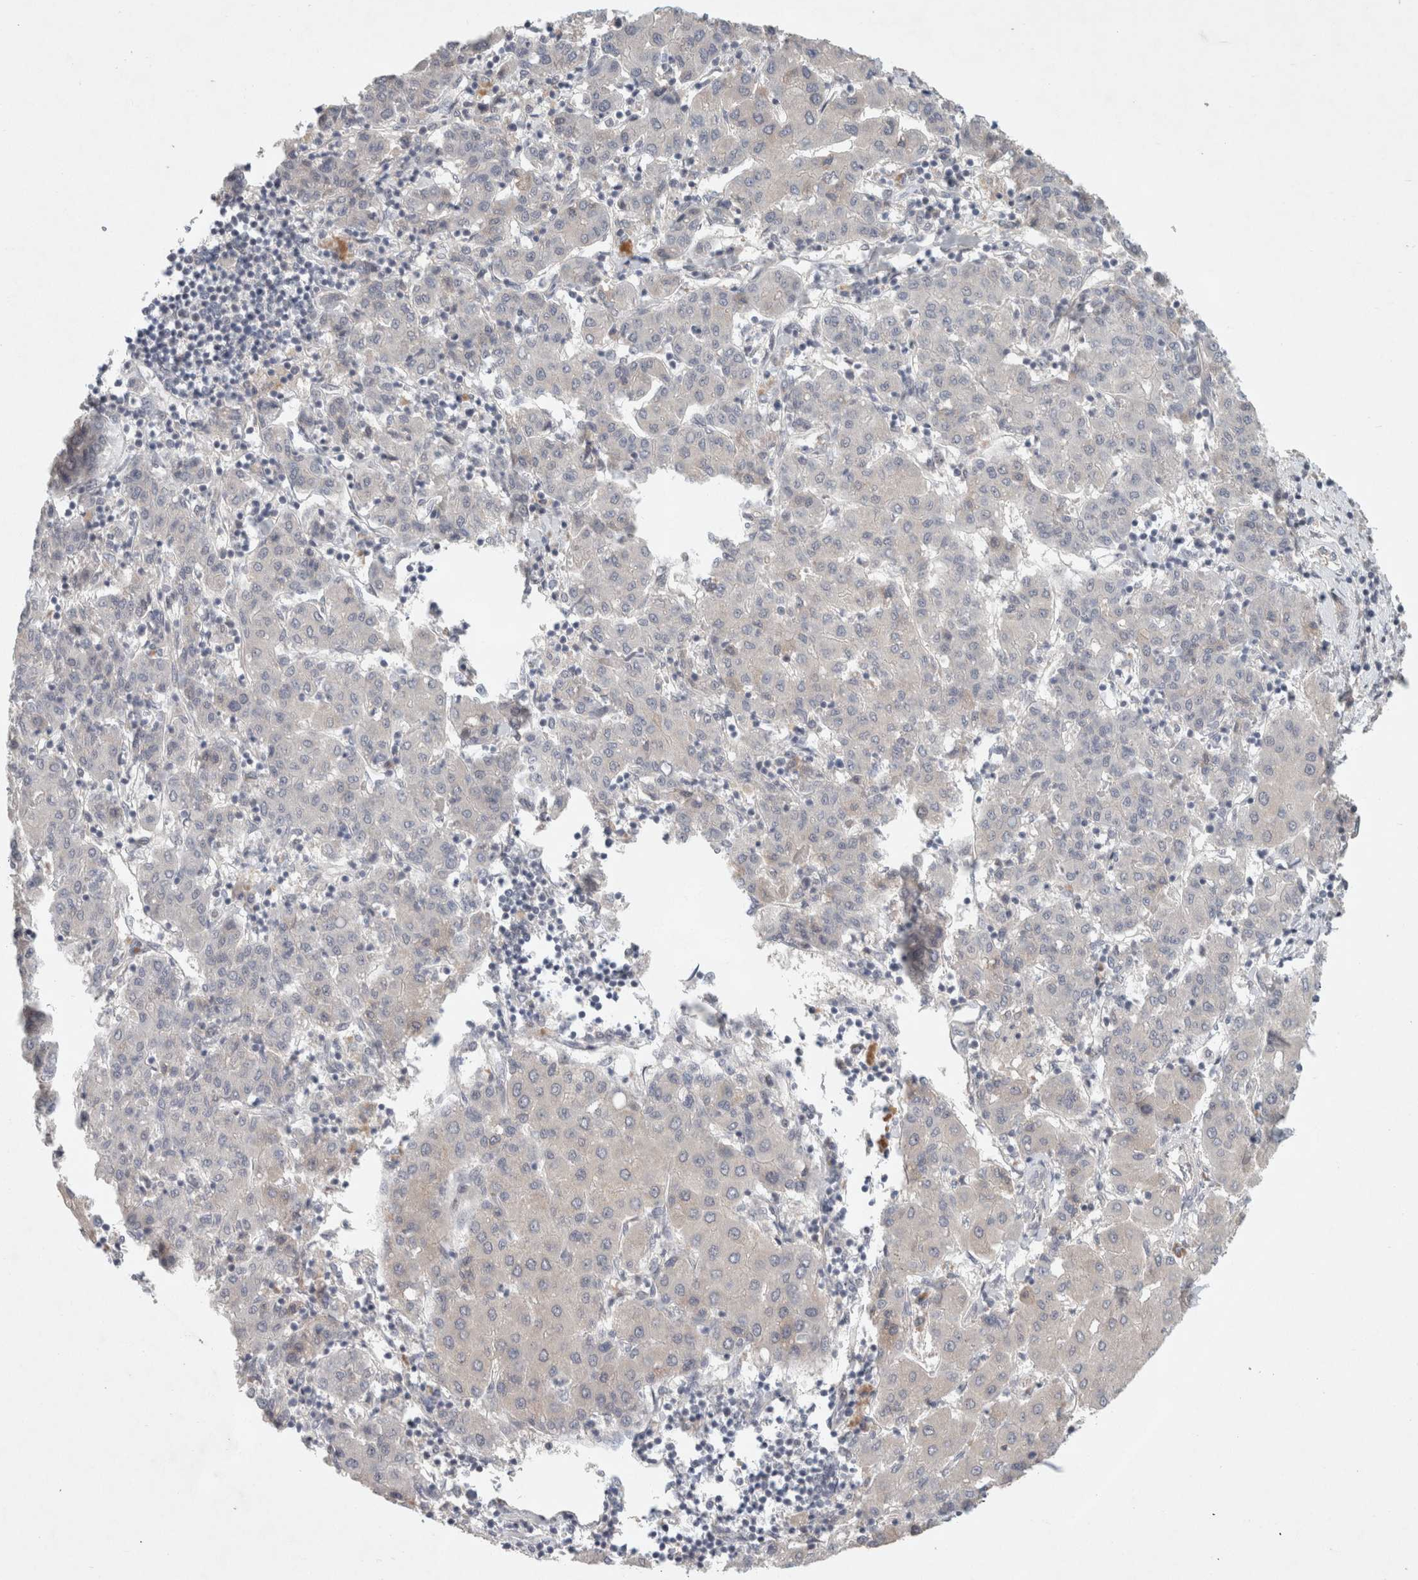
{"staining": {"intensity": "negative", "quantity": "none", "location": "none"}, "tissue": "liver cancer", "cell_type": "Tumor cells", "image_type": "cancer", "snomed": [{"axis": "morphology", "description": "Carcinoma, Hepatocellular, NOS"}, {"axis": "topography", "description": "Liver"}], "caption": "The micrograph reveals no significant expression in tumor cells of liver hepatocellular carcinoma.", "gene": "RASAL2", "patient": {"sex": "male", "age": 65}}